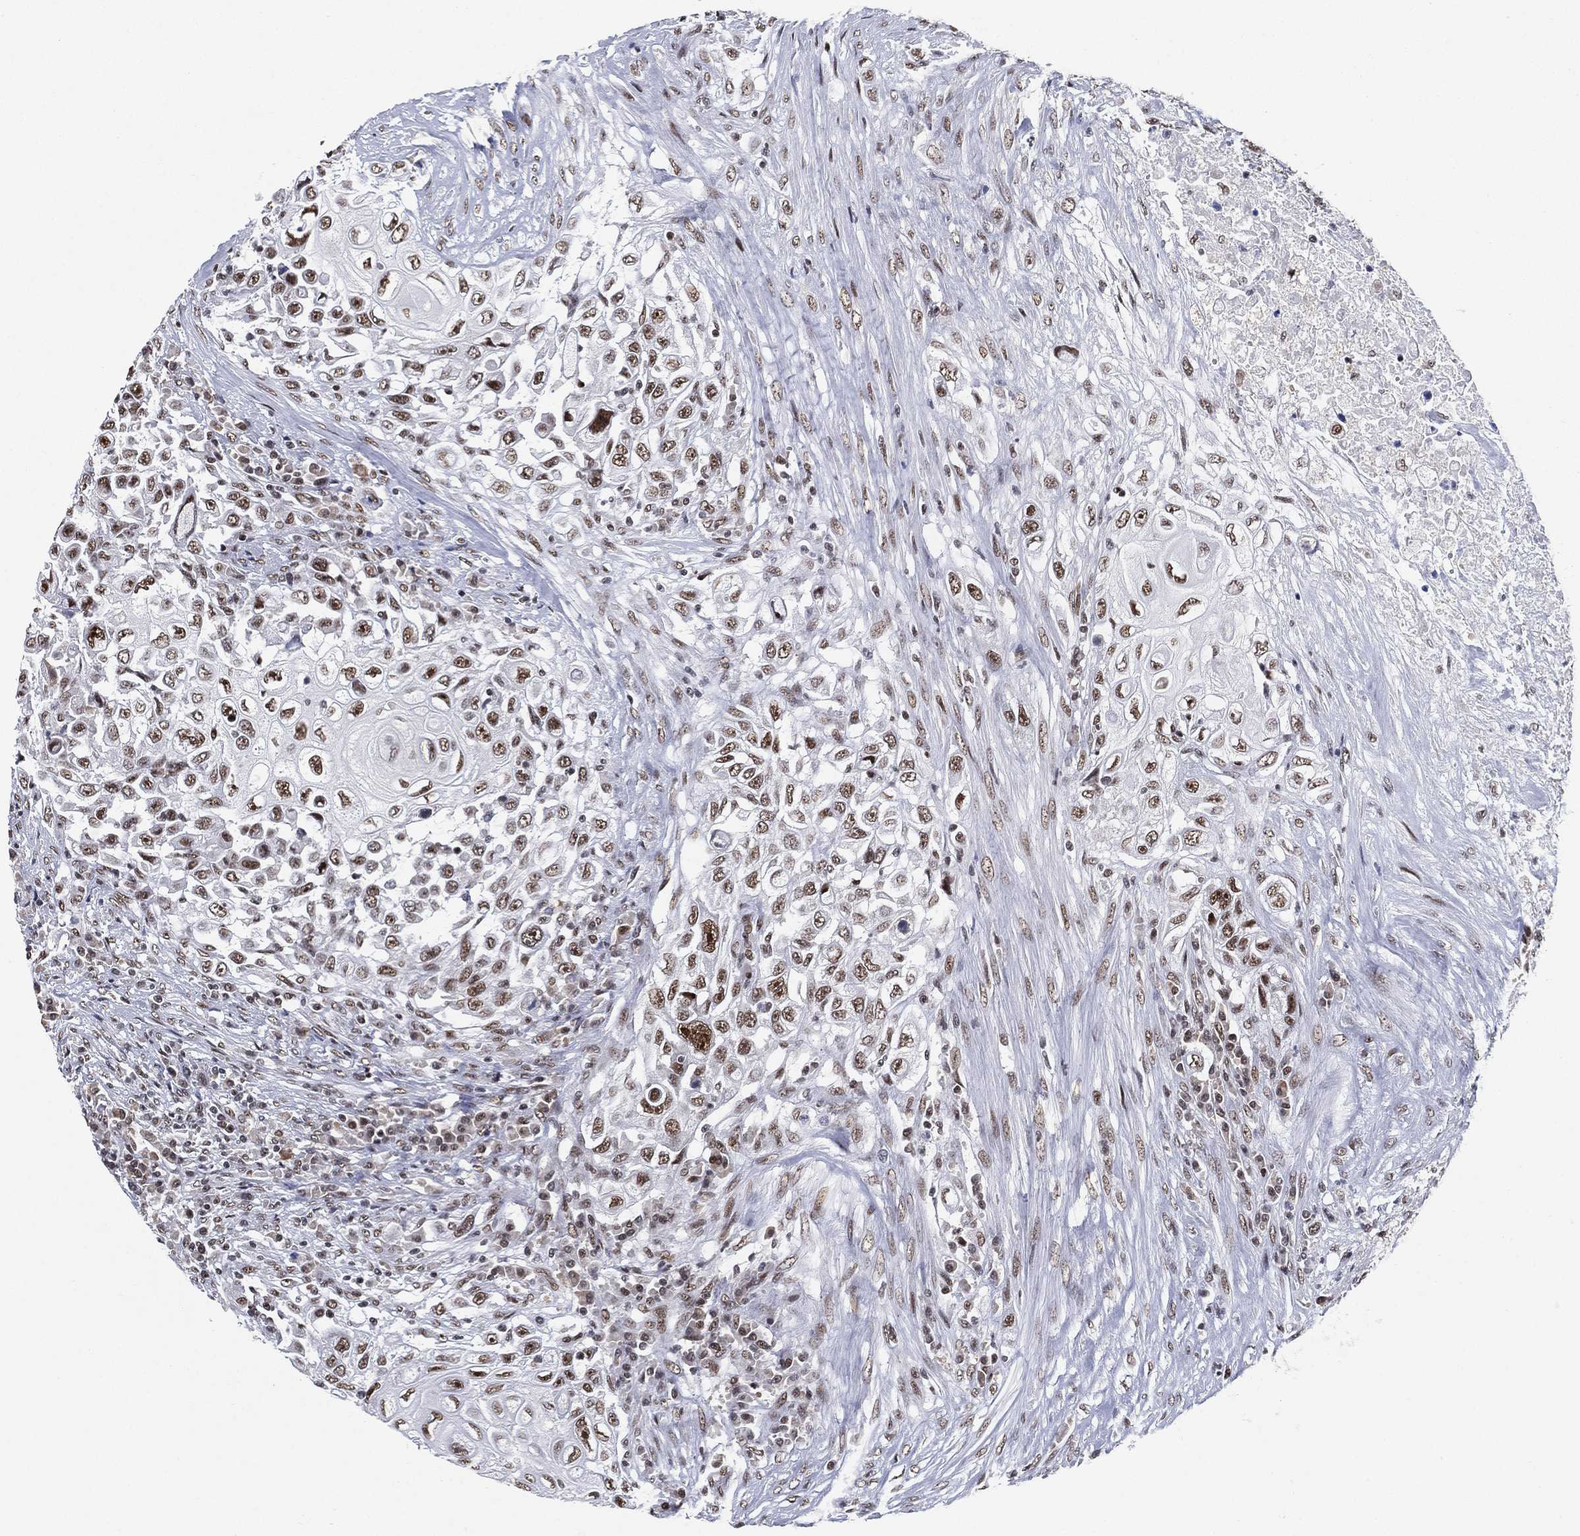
{"staining": {"intensity": "moderate", "quantity": ">75%", "location": "nuclear"}, "tissue": "urothelial cancer", "cell_type": "Tumor cells", "image_type": "cancer", "snomed": [{"axis": "morphology", "description": "Urothelial carcinoma, High grade"}, {"axis": "topography", "description": "Urinary bladder"}], "caption": "A medium amount of moderate nuclear staining is appreciated in about >75% of tumor cells in urothelial cancer tissue.", "gene": "DDX27", "patient": {"sex": "female", "age": 56}}